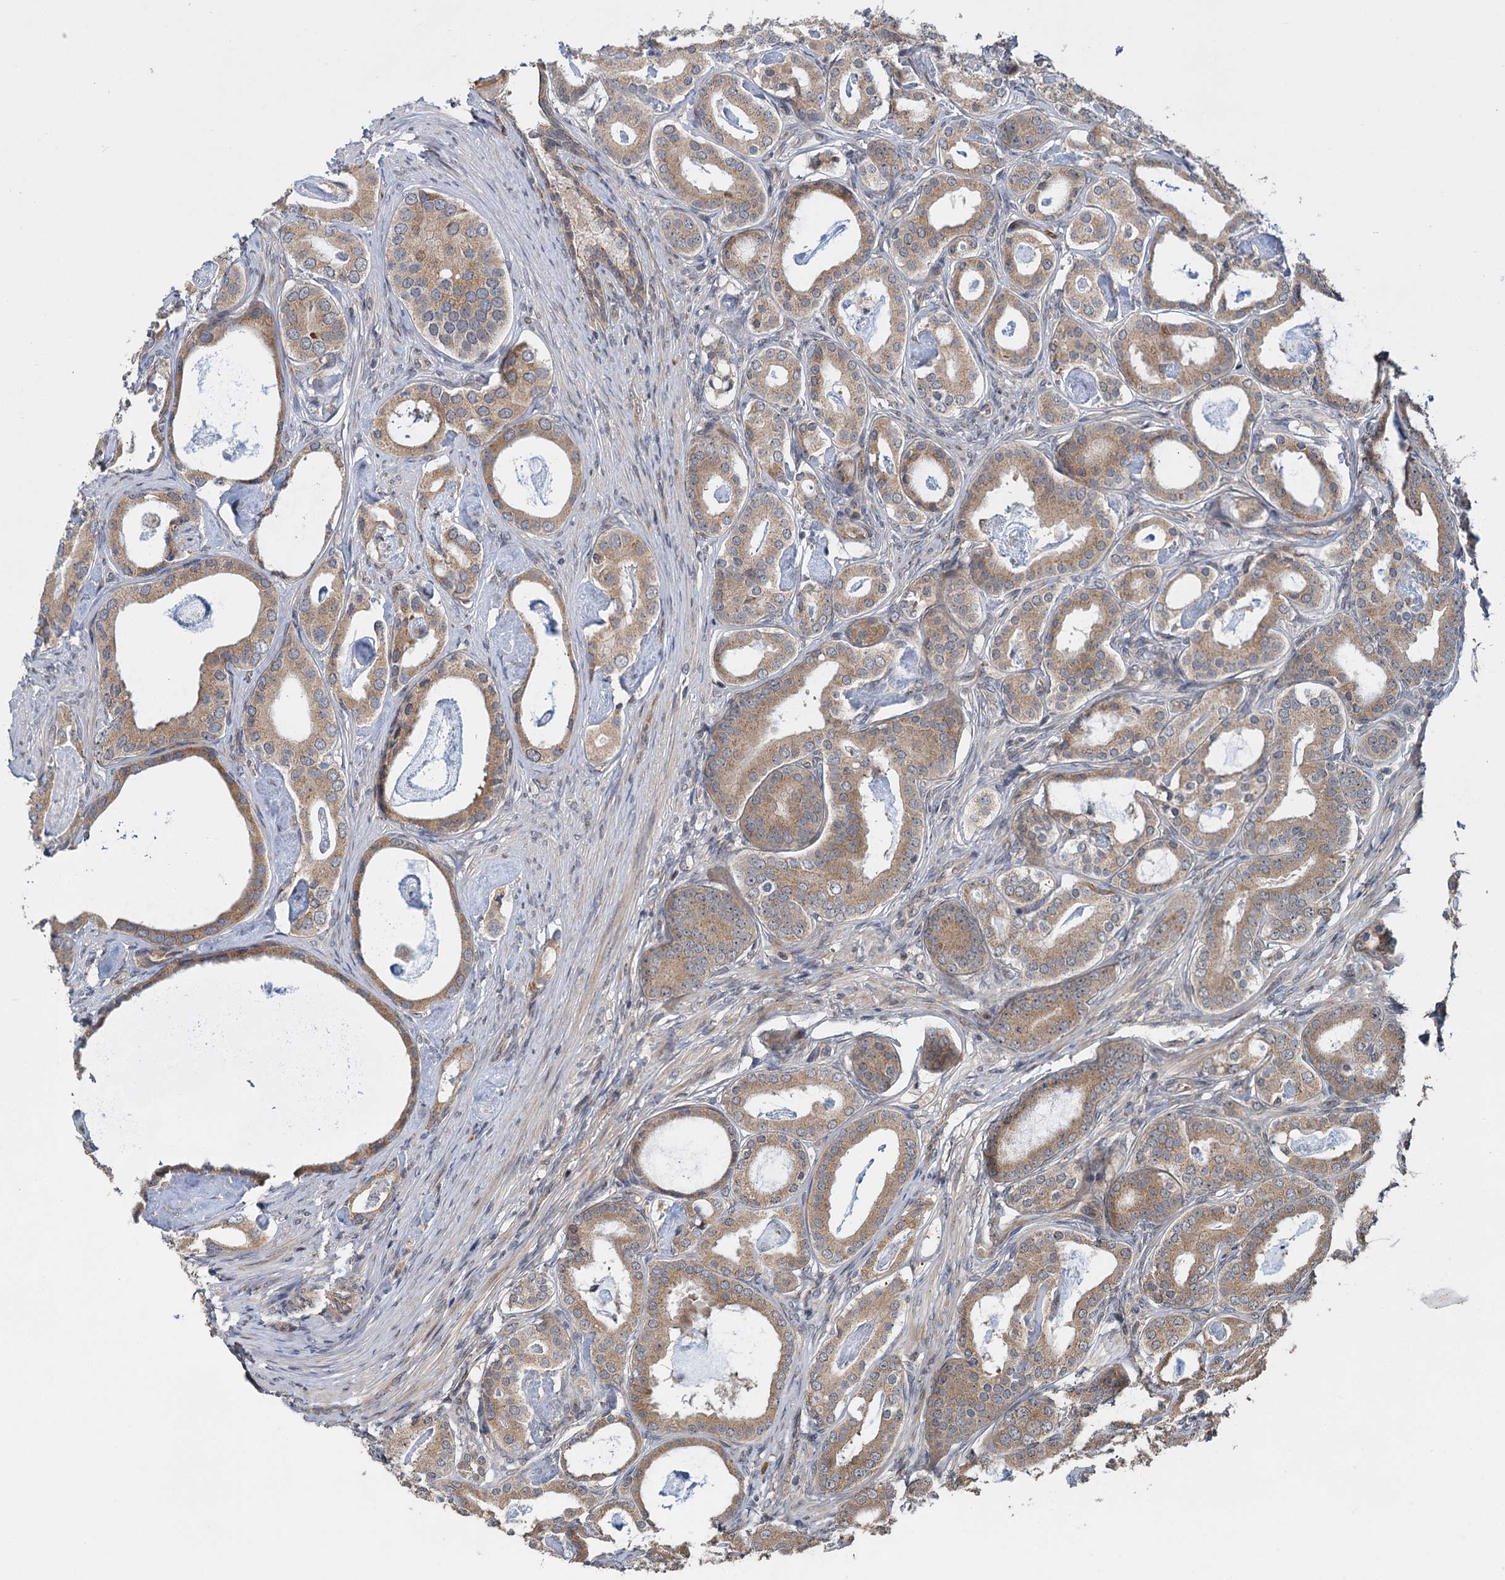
{"staining": {"intensity": "weak", "quantity": ">75%", "location": "cytoplasmic/membranous"}, "tissue": "prostate cancer", "cell_type": "Tumor cells", "image_type": "cancer", "snomed": [{"axis": "morphology", "description": "Adenocarcinoma, Low grade"}, {"axis": "topography", "description": "Prostate"}], "caption": "Immunohistochemical staining of prostate cancer (adenocarcinoma (low-grade)) demonstrates low levels of weak cytoplasmic/membranous protein expression in approximately >75% of tumor cells.", "gene": "KANSL2", "patient": {"sex": "male", "age": 71}}